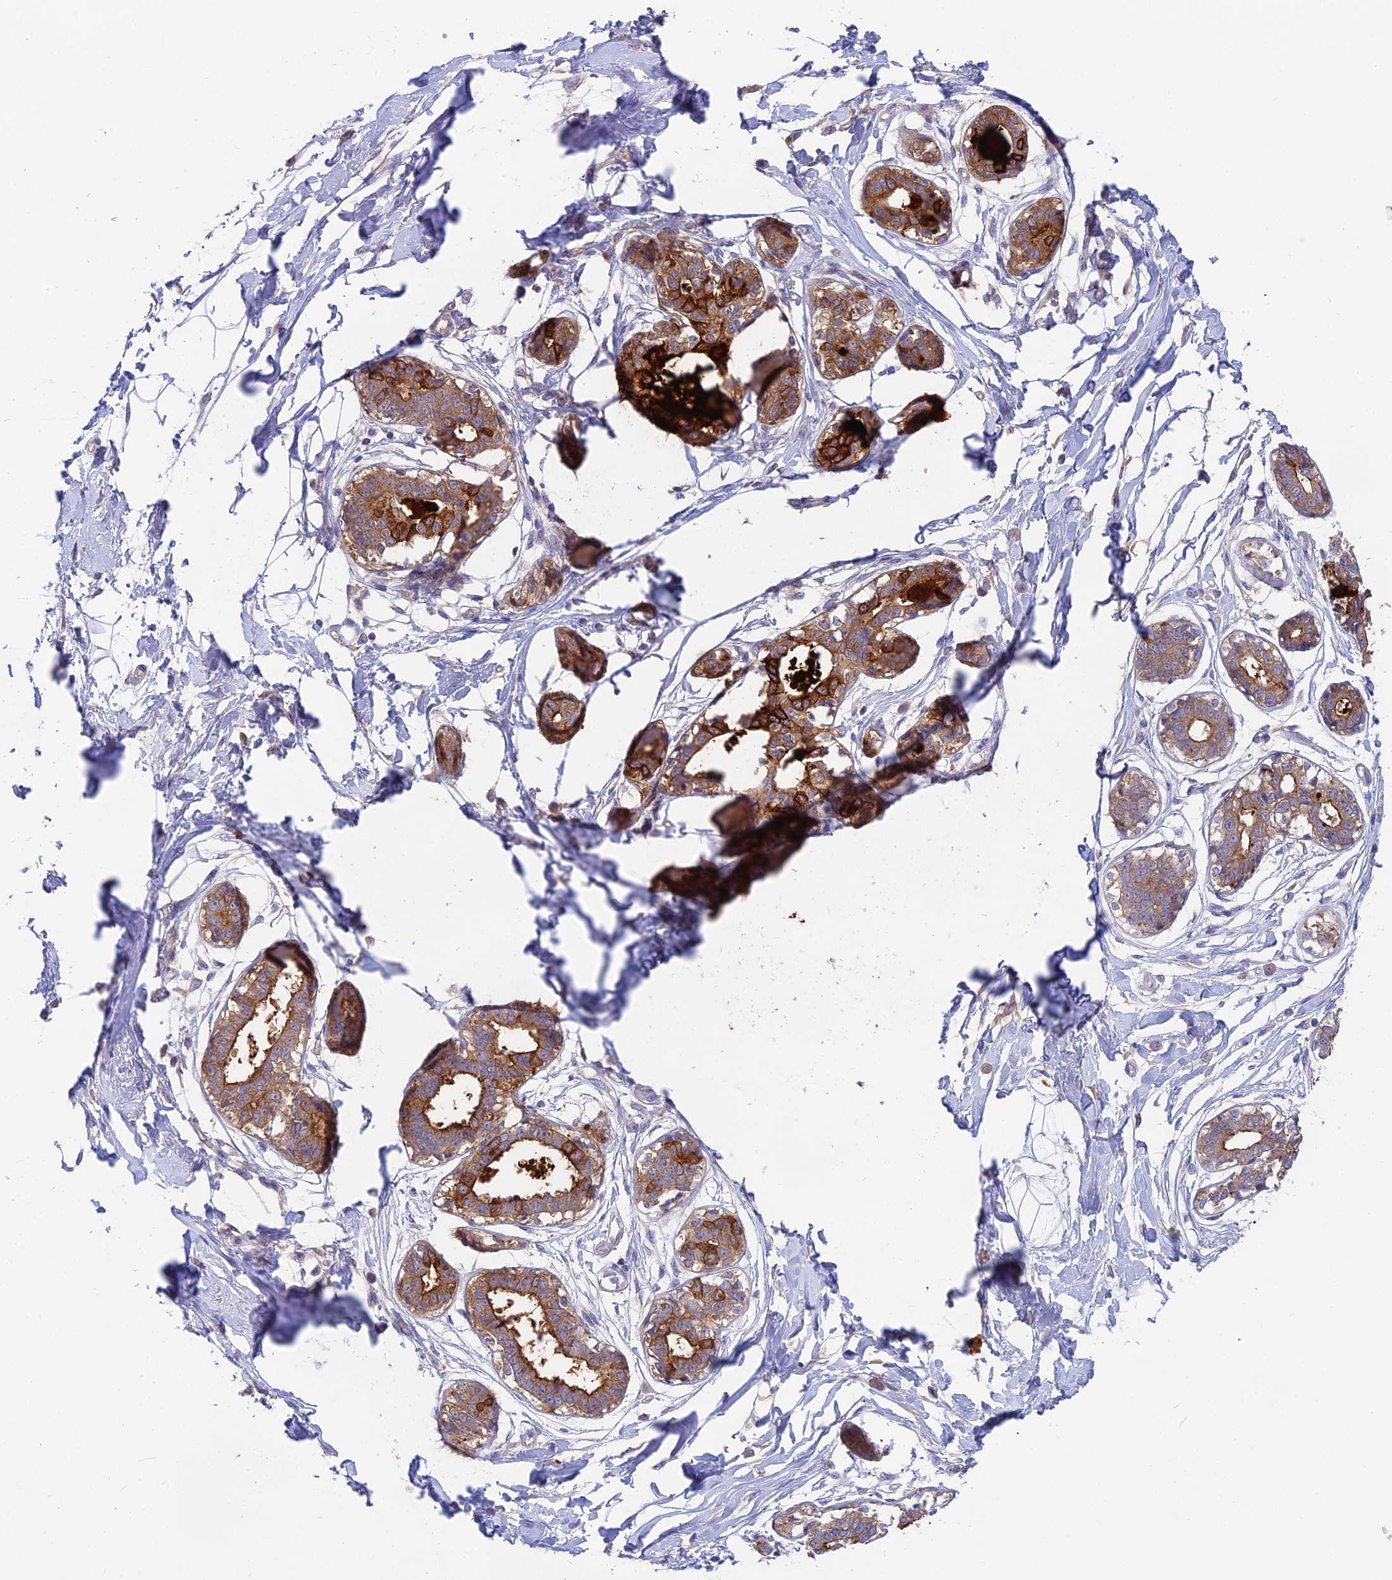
{"staining": {"intensity": "negative", "quantity": "none", "location": "none"}, "tissue": "breast", "cell_type": "Adipocytes", "image_type": "normal", "snomed": [{"axis": "morphology", "description": "Normal tissue, NOS"}, {"axis": "topography", "description": "Breast"}], "caption": "DAB (3,3'-diaminobenzidine) immunohistochemical staining of unremarkable breast exhibits no significant positivity in adipocytes. (Stains: DAB (3,3'-diaminobenzidine) immunohistochemistry with hematoxylin counter stain, Microscopy: brightfield microscopy at high magnification).", "gene": "TENT4B", "patient": {"sex": "female", "age": 45}}